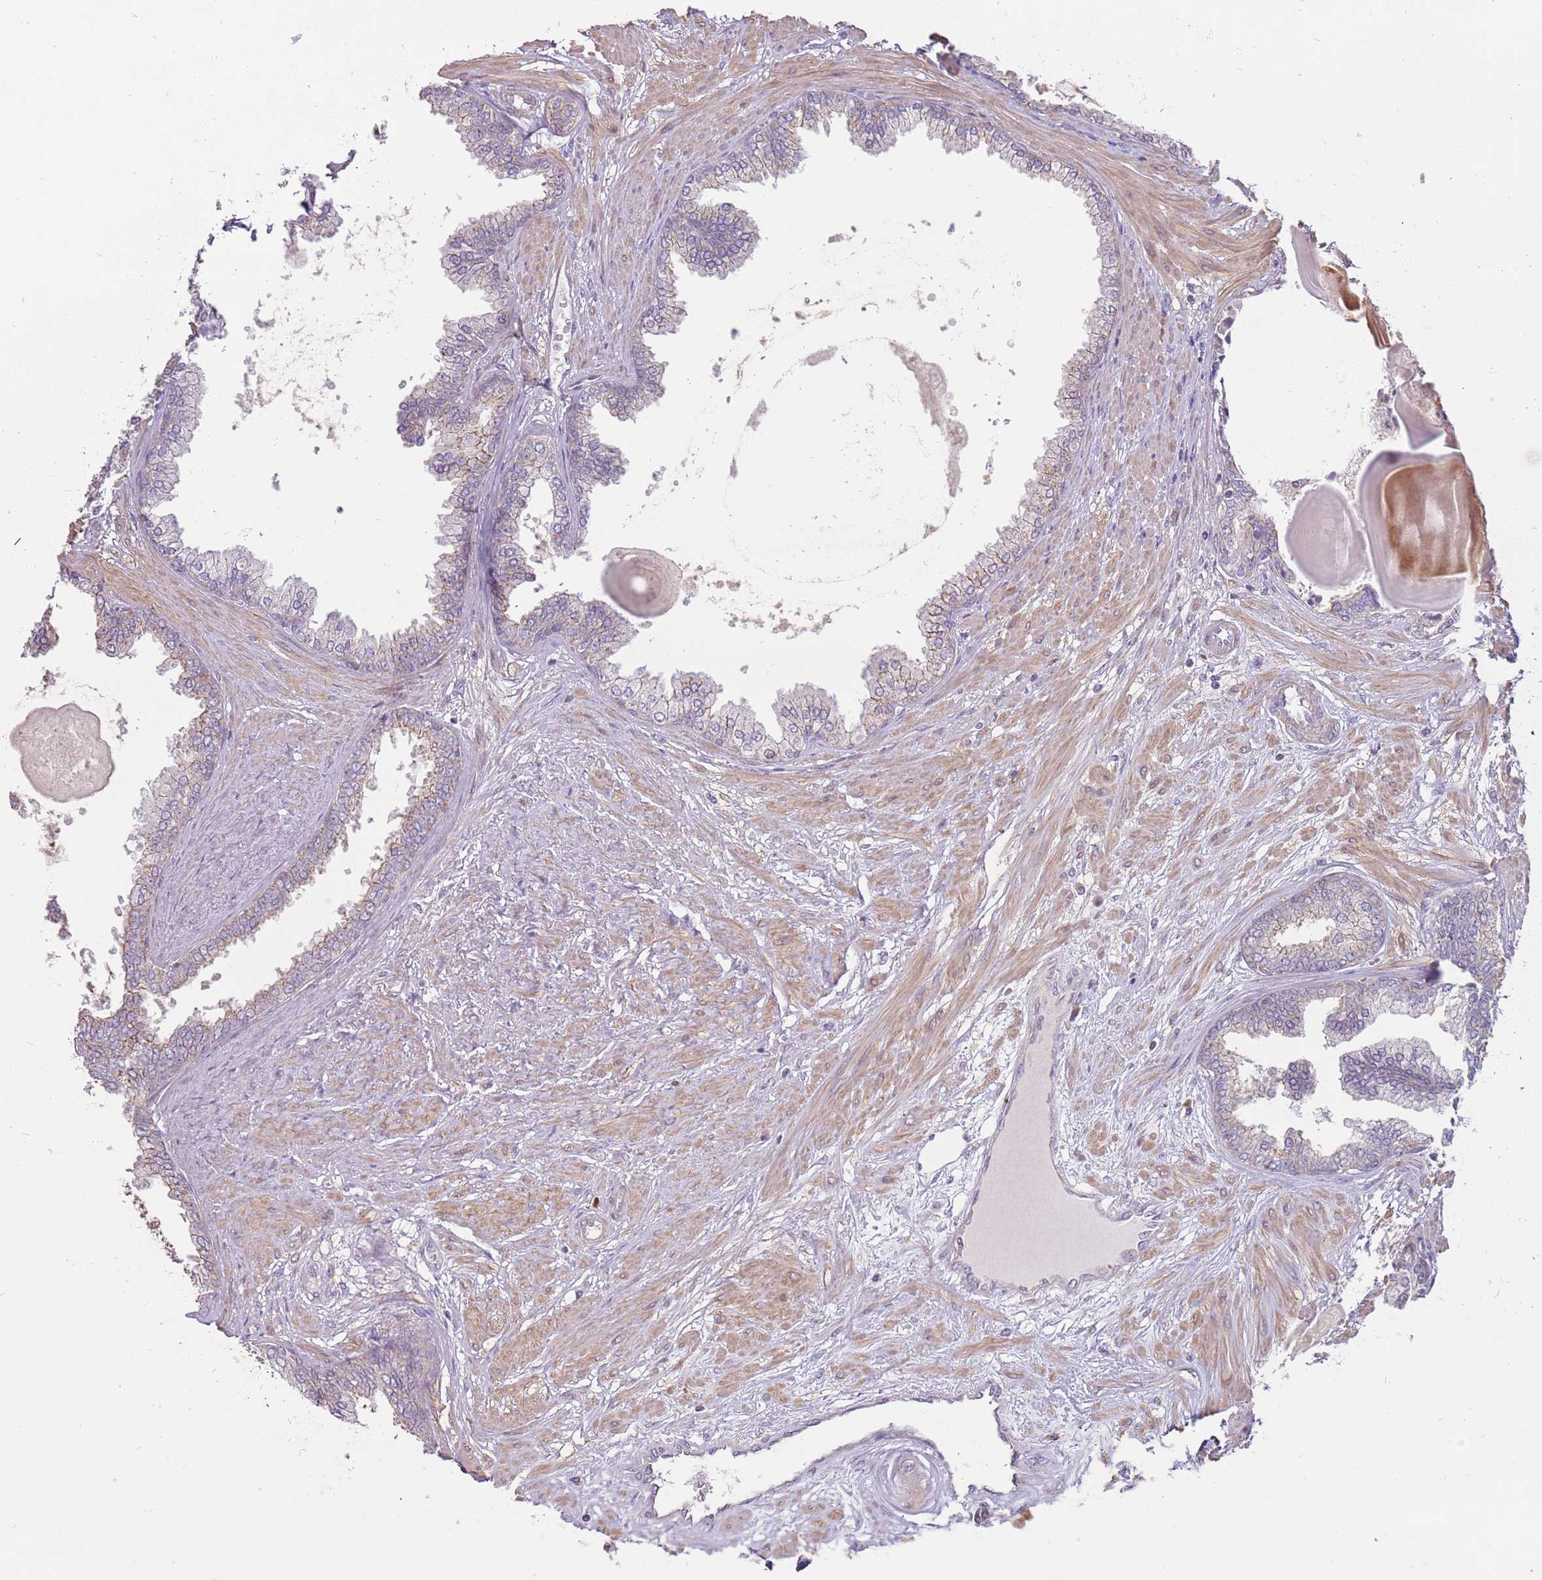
{"staining": {"intensity": "weak", "quantity": "<25%", "location": "cytoplasmic/membranous"}, "tissue": "prostate cancer", "cell_type": "Tumor cells", "image_type": "cancer", "snomed": [{"axis": "morphology", "description": "Adenocarcinoma, Low grade"}, {"axis": "topography", "description": "Prostate"}], "caption": "Immunohistochemical staining of low-grade adenocarcinoma (prostate) shows no significant staining in tumor cells. (DAB immunohistochemistry (IHC), high magnification).", "gene": "SPATA31D1", "patient": {"sex": "male", "age": 64}}